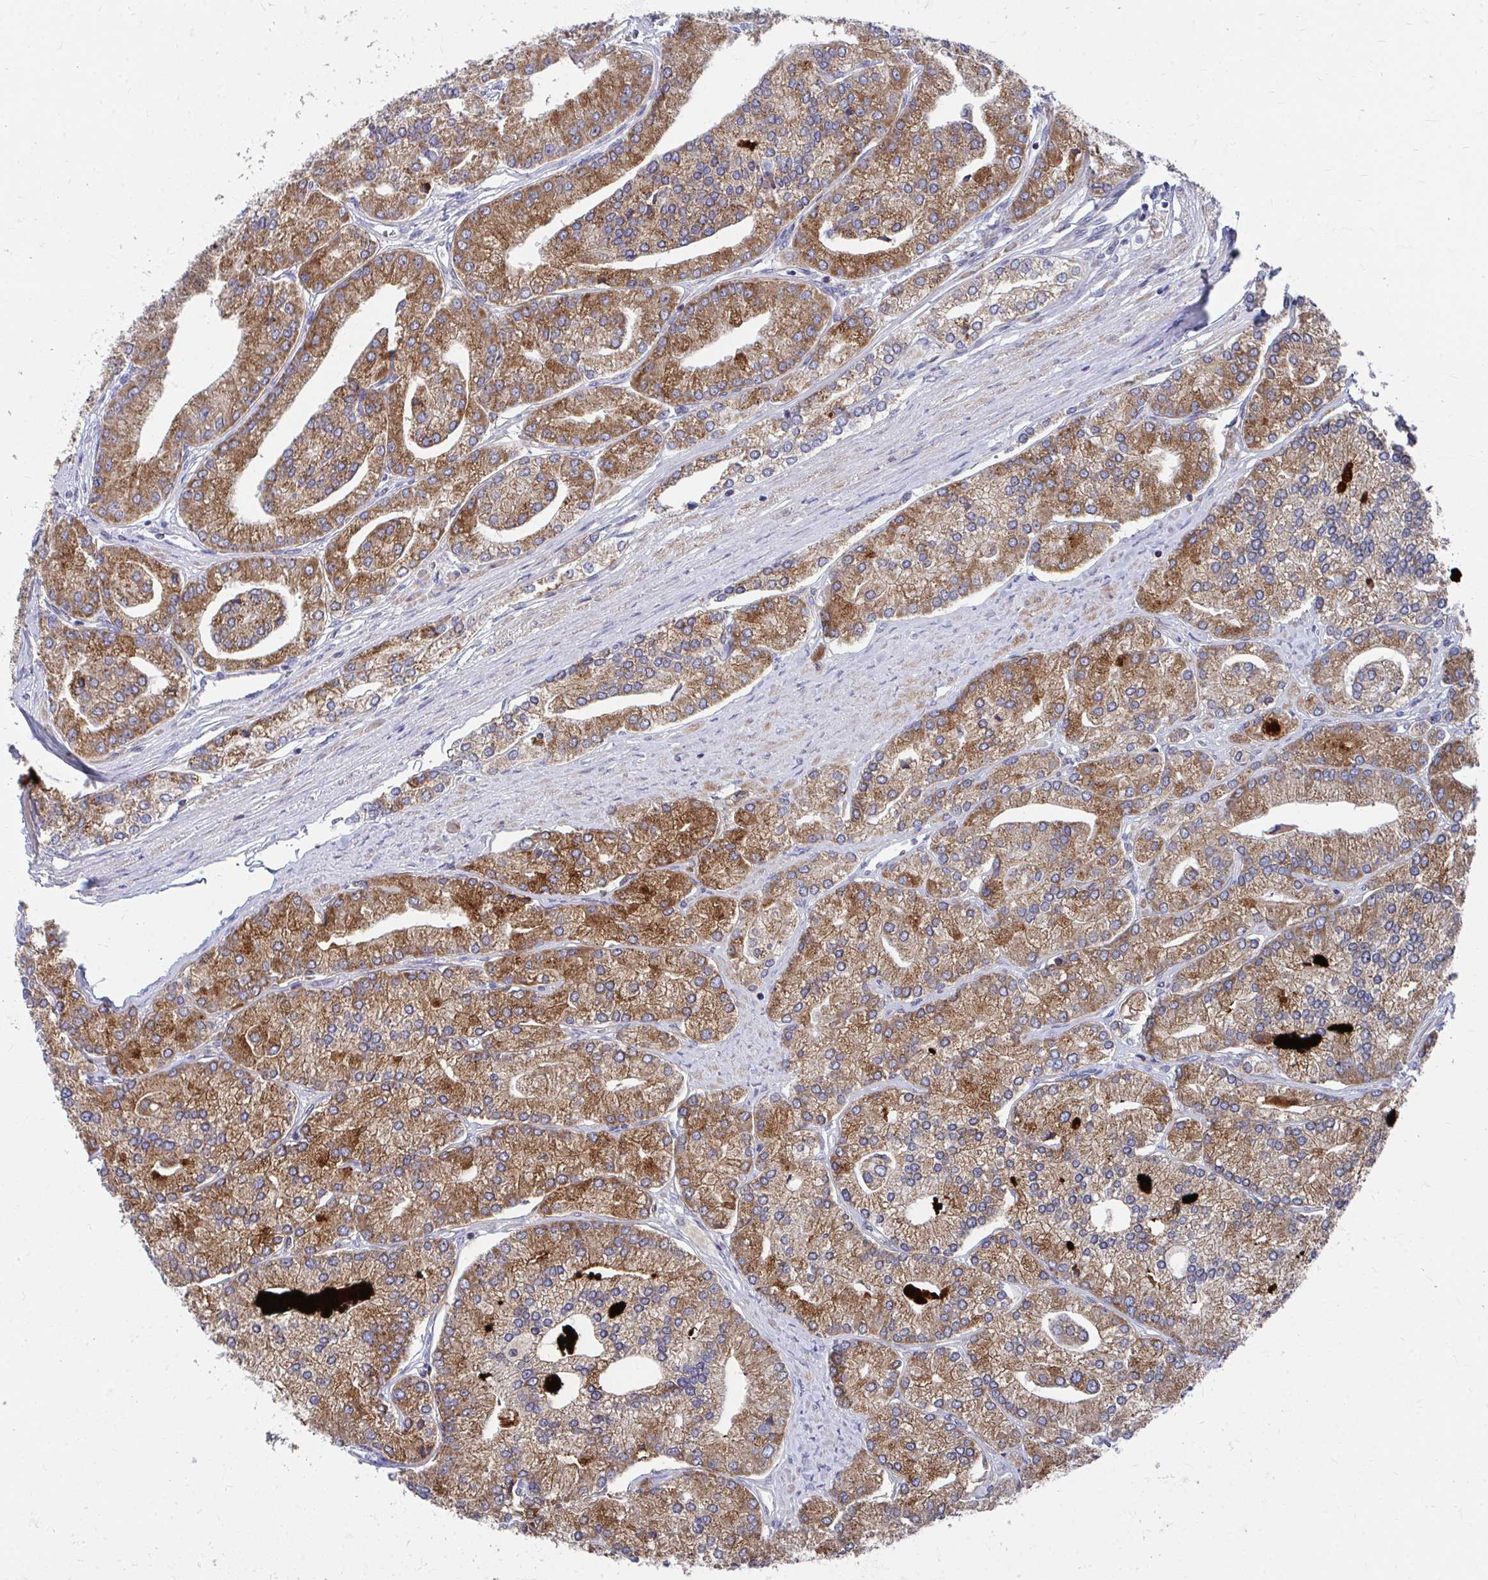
{"staining": {"intensity": "moderate", "quantity": ">75%", "location": "cytoplasmic/membranous"}, "tissue": "prostate cancer", "cell_type": "Tumor cells", "image_type": "cancer", "snomed": [{"axis": "morphology", "description": "Adenocarcinoma, High grade"}, {"axis": "topography", "description": "Prostate"}], "caption": "Human prostate high-grade adenocarcinoma stained with a brown dye shows moderate cytoplasmic/membranous positive expression in approximately >75% of tumor cells.", "gene": "PEX3", "patient": {"sex": "male", "age": 61}}